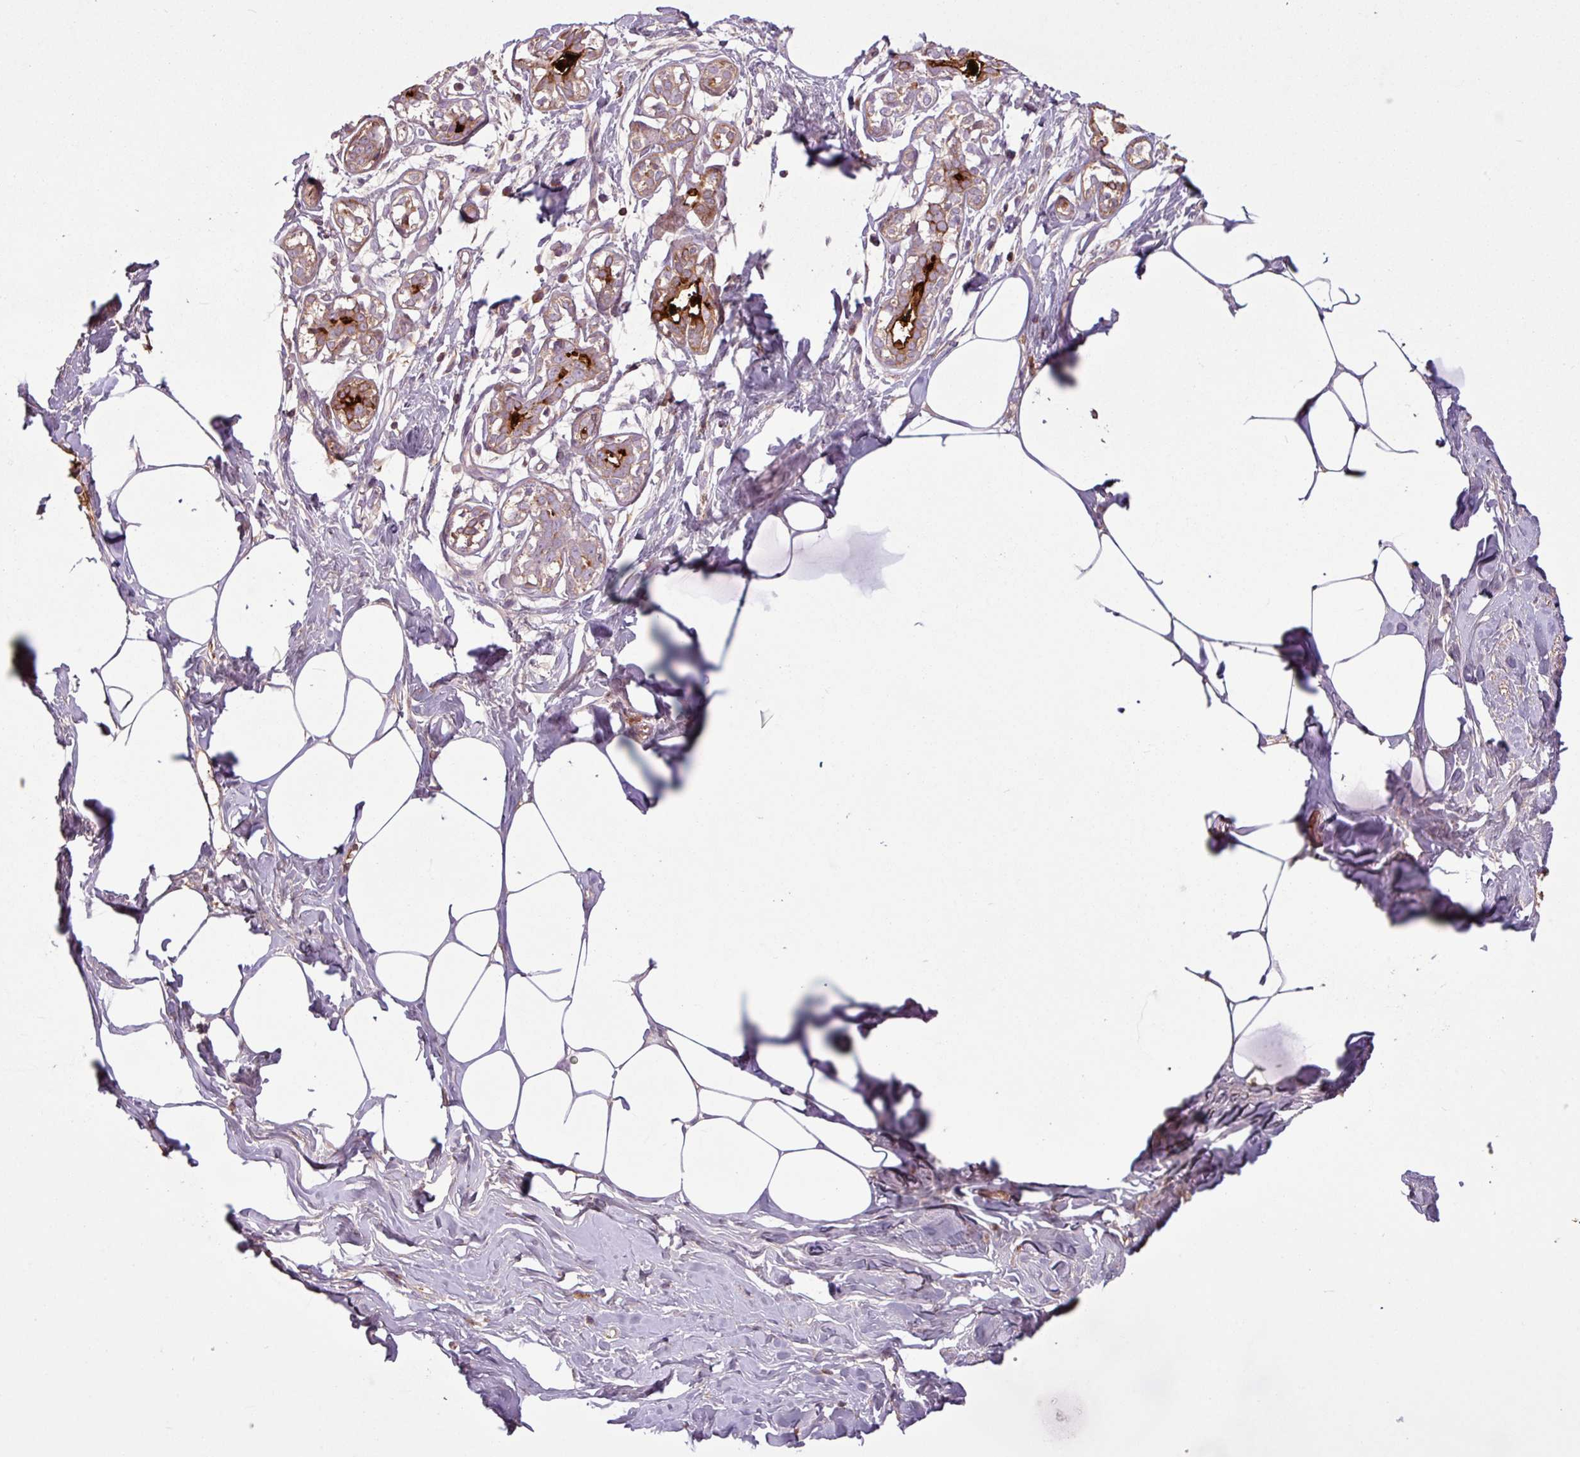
{"staining": {"intensity": "negative", "quantity": "none", "location": "none"}, "tissue": "breast", "cell_type": "Adipocytes", "image_type": "normal", "snomed": [{"axis": "morphology", "description": "Normal tissue, NOS"}, {"axis": "topography", "description": "Breast"}], "caption": "Immunohistochemical staining of benign human breast reveals no significant positivity in adipocytes. Brightfield microscopy of immunohistochemistry stained with DAB (3,3'-diaminobenzidine) (brown) and hematoxylin (blue), captured at high magnification.", "gene": "C4A", "patient": {"sex": "female", "age": 27}}